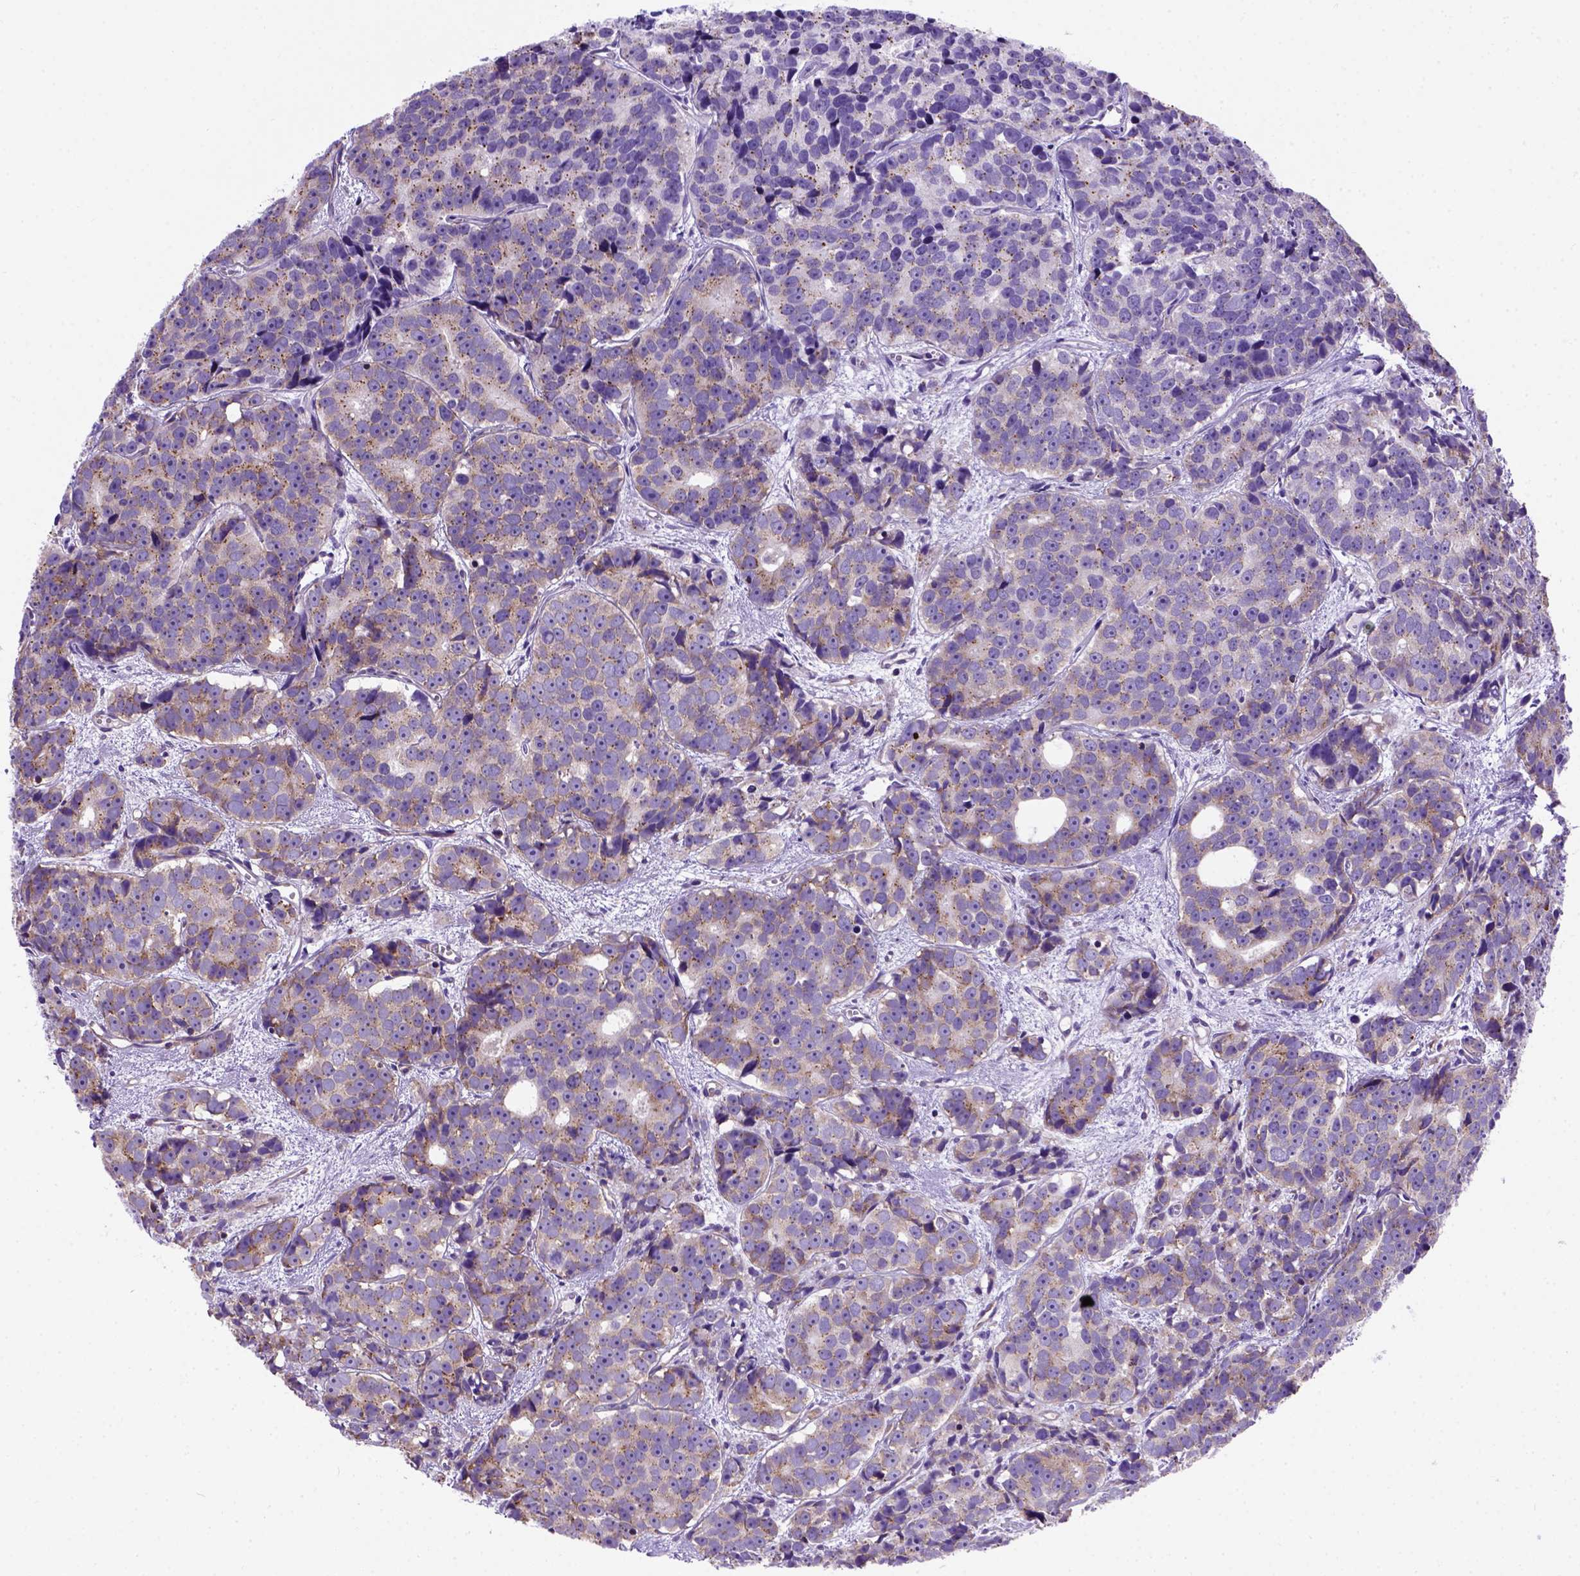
{"staining": {"intensity": "moderate", "quantity": "25%-75%", "location": "cytoplasmic/membranous"}, "tissue": "prostate cancer", "cell_type": "Tumor cells", "image_type": "cancer", "snomed": [{"axis": "morphology", "description": "Adenocarcinoma, High grade"}, {"axis": "topography", "description": "Prostate"}], "caption": "Immunohistochemistry (IHC) of high-grade adenocarcinoma (prostate) exhibits medium levels of moderate cytoplasmic/membranous expression in about 25%-75% of tumor cells.", "gene": "FOXI1", "patient": {"sex": "male", "age": 77}}